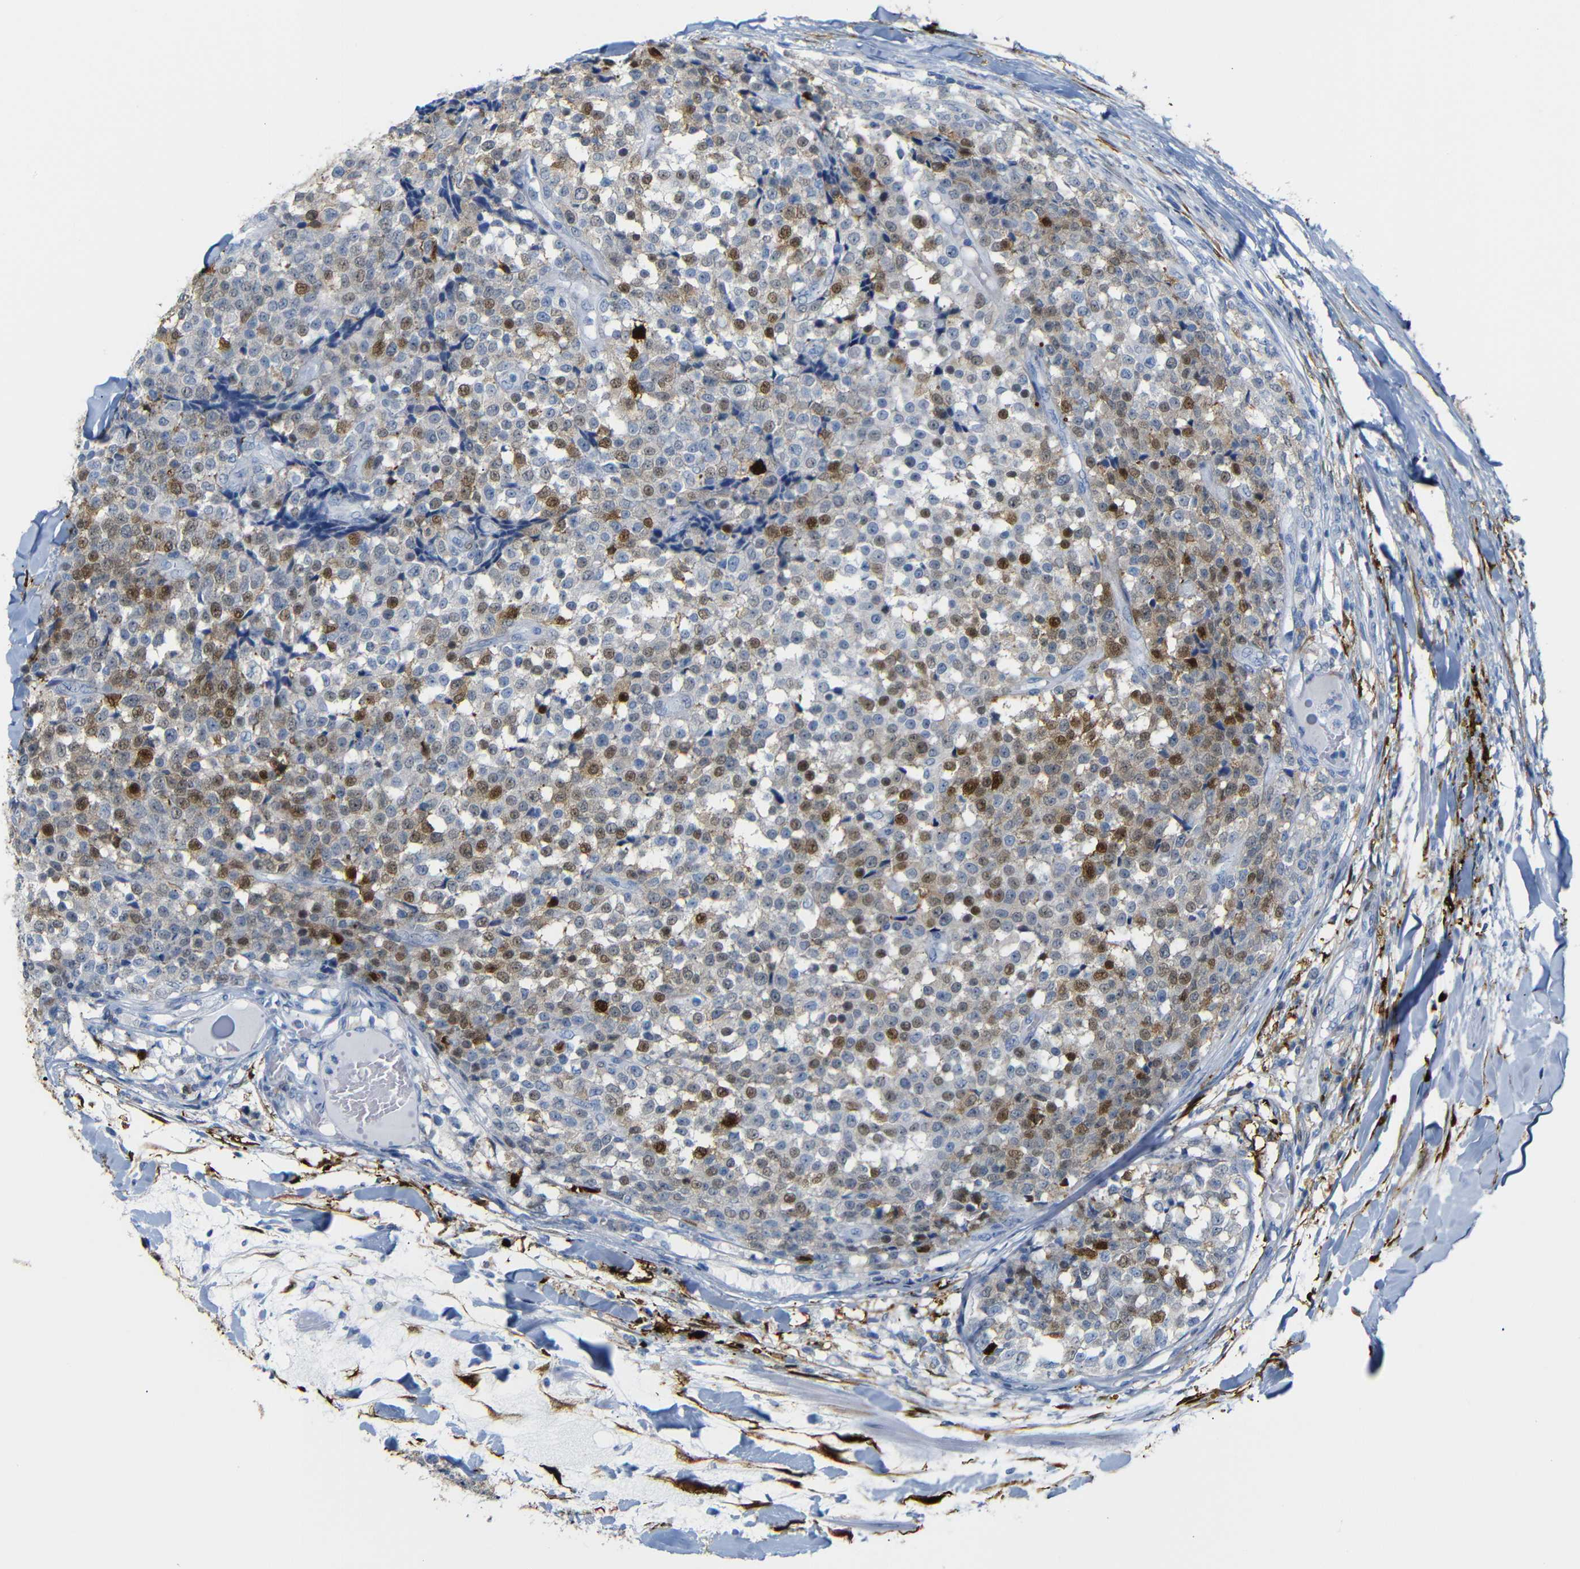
{"staining": {"intensity": "moderate", "quantity": ">75%", "location": "cytoplasmic/membranous,nuclear"}, "tissue": "testis cancer", "cell_type": "Tumor cells", "image_type": "cancer", "snomed": [{"axis": "morphology", "description": "Seminoma, NOS"}, {"axis": "topography", "description": "Testis"}], "caption": "Moderate cytoplasmic/membranous and nuclear staining for a protein is present in about >75% of tumor cells of testis cancer (seminoma) using immunohistochemistry (IHC).", "gene": "MT1A", "patient": {"sex": "male", "age": 59}}